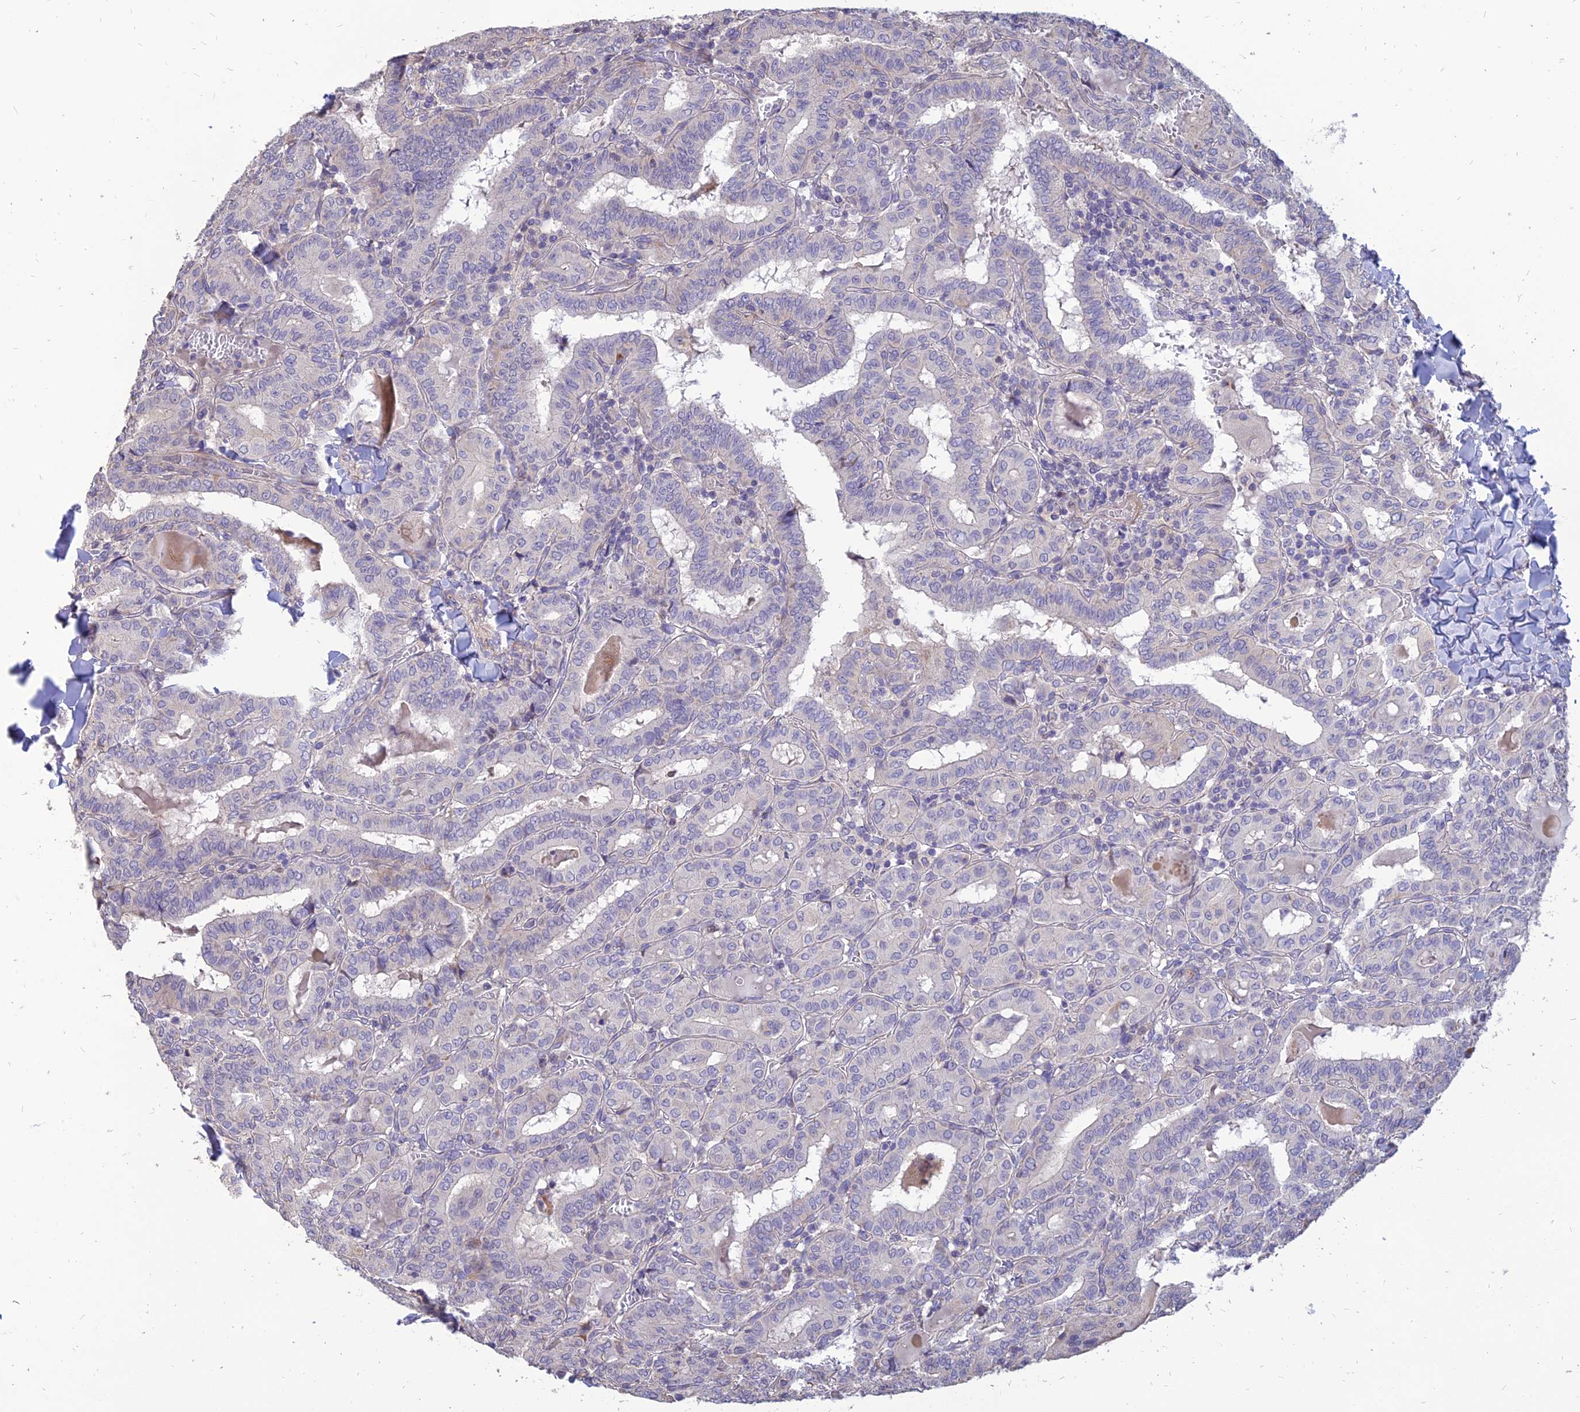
{"staining": {"intensity": "negative", "quantity": "none", "location": "none"}, "tissue": "thyroid cancer", "cell_type": "Tumor cells", "image_type": "cancer", "snomed": [{"axis": "morphology", "description": "Papillary adenocarcinoma, NOS"}, {"axis": "topography", "description": "Thyroid gland"}], "caption": "Tumor cells show no significant positivity in papillary adenocarcinoma (thyroid).", "gene": "ST3GAL6", "patient": {"sex": "female", "age": 72}}